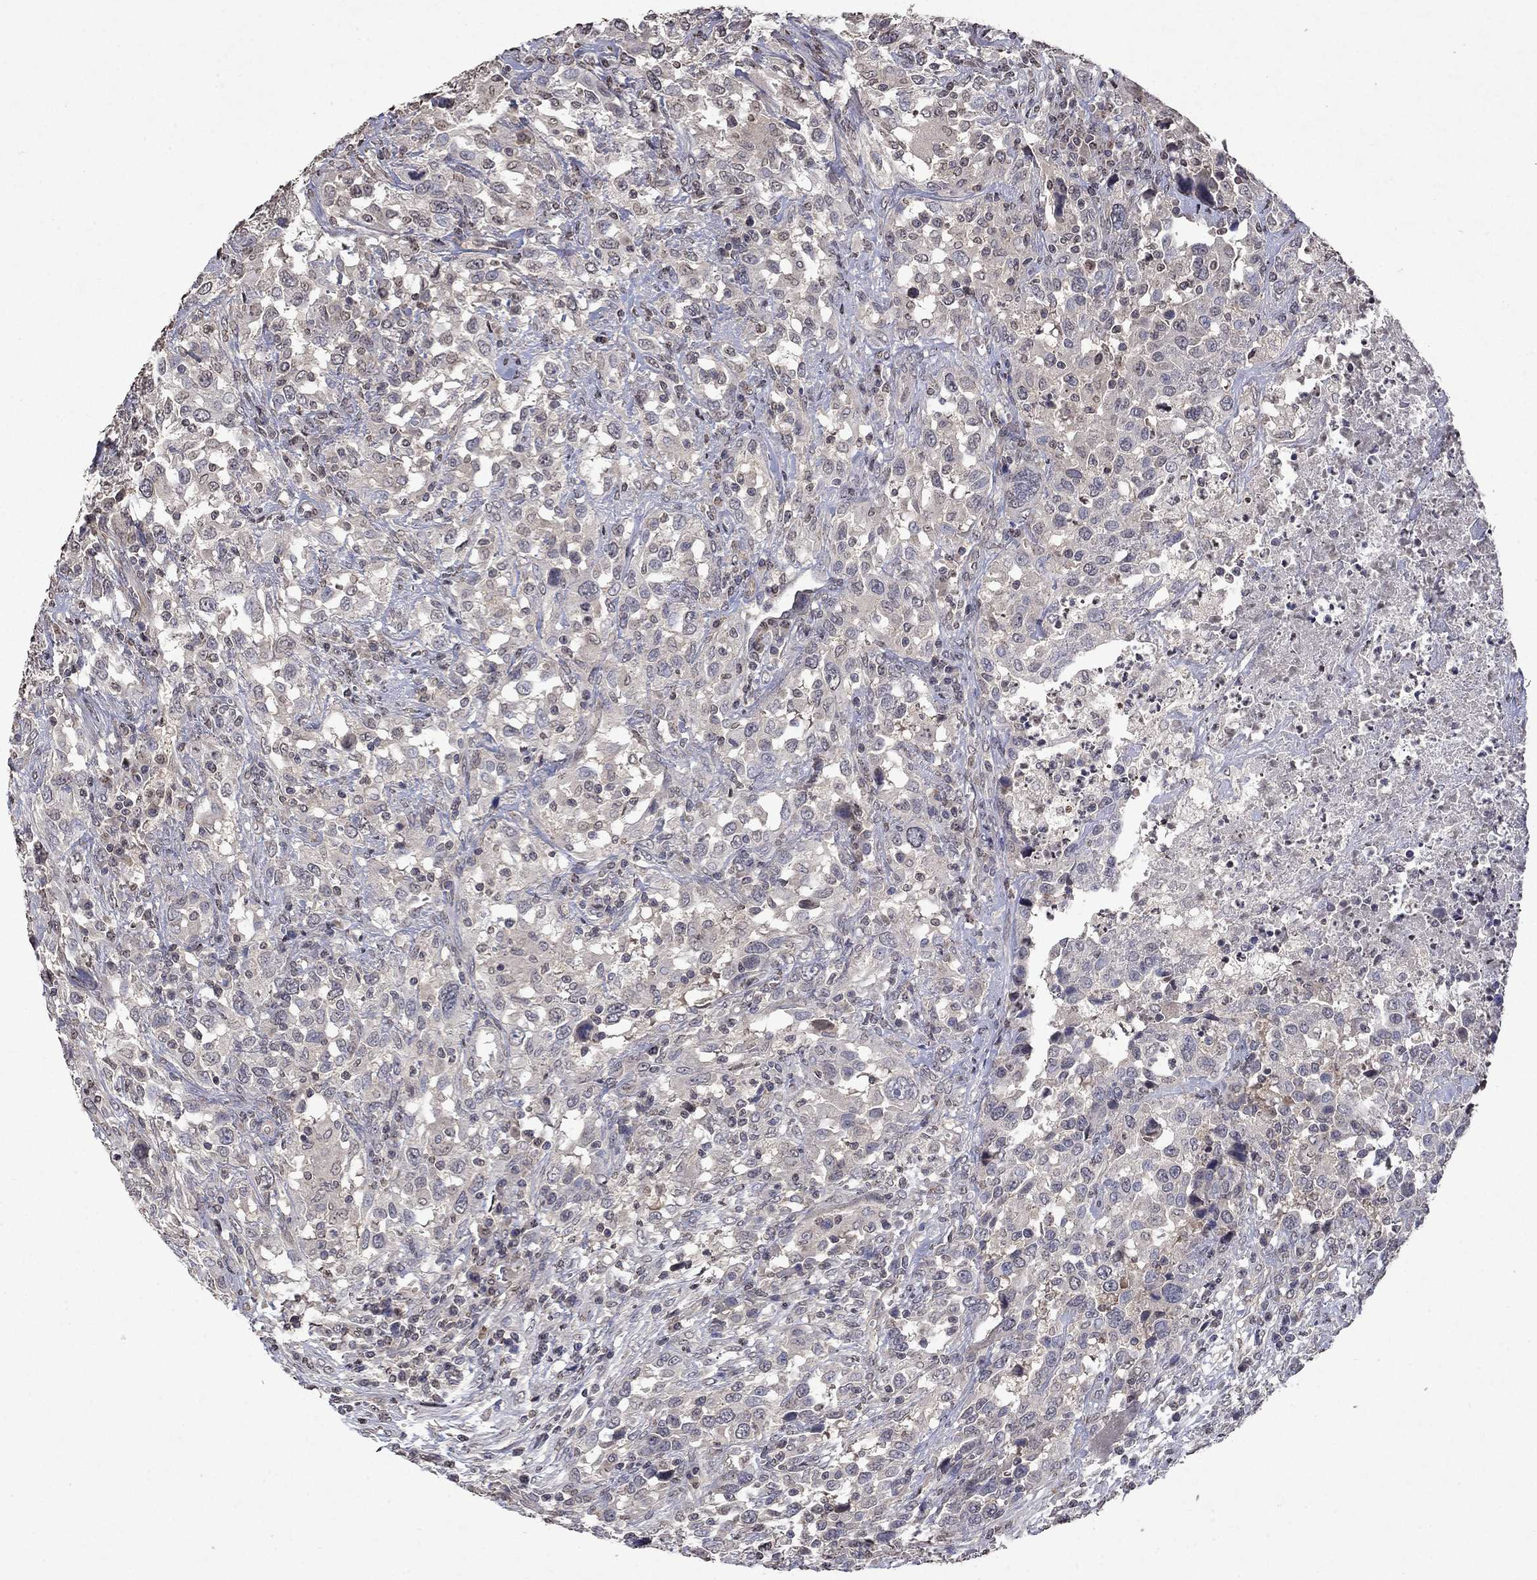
{"staining": {"intensity": "negative", "quantity": "none", "location": "none"}, "tissue": "urothelial cancer", "cell_type": "Tumor cells", "image_type": "cancer", "snomed": [{"axis": "morphology", "description": "Urothelial carcinoma, NOS"}, {"axis": "morphology", "description": "Urothelial carcinoma, High grade"}, {"axis": "topography", "description": "Urinary bladder"}], "caption": "Histopathology image shows no protein expression in tumor cells of urothelial cancer tissue.", "gene": "TTC38", "patient": {"sex": "female", "age": 64}}